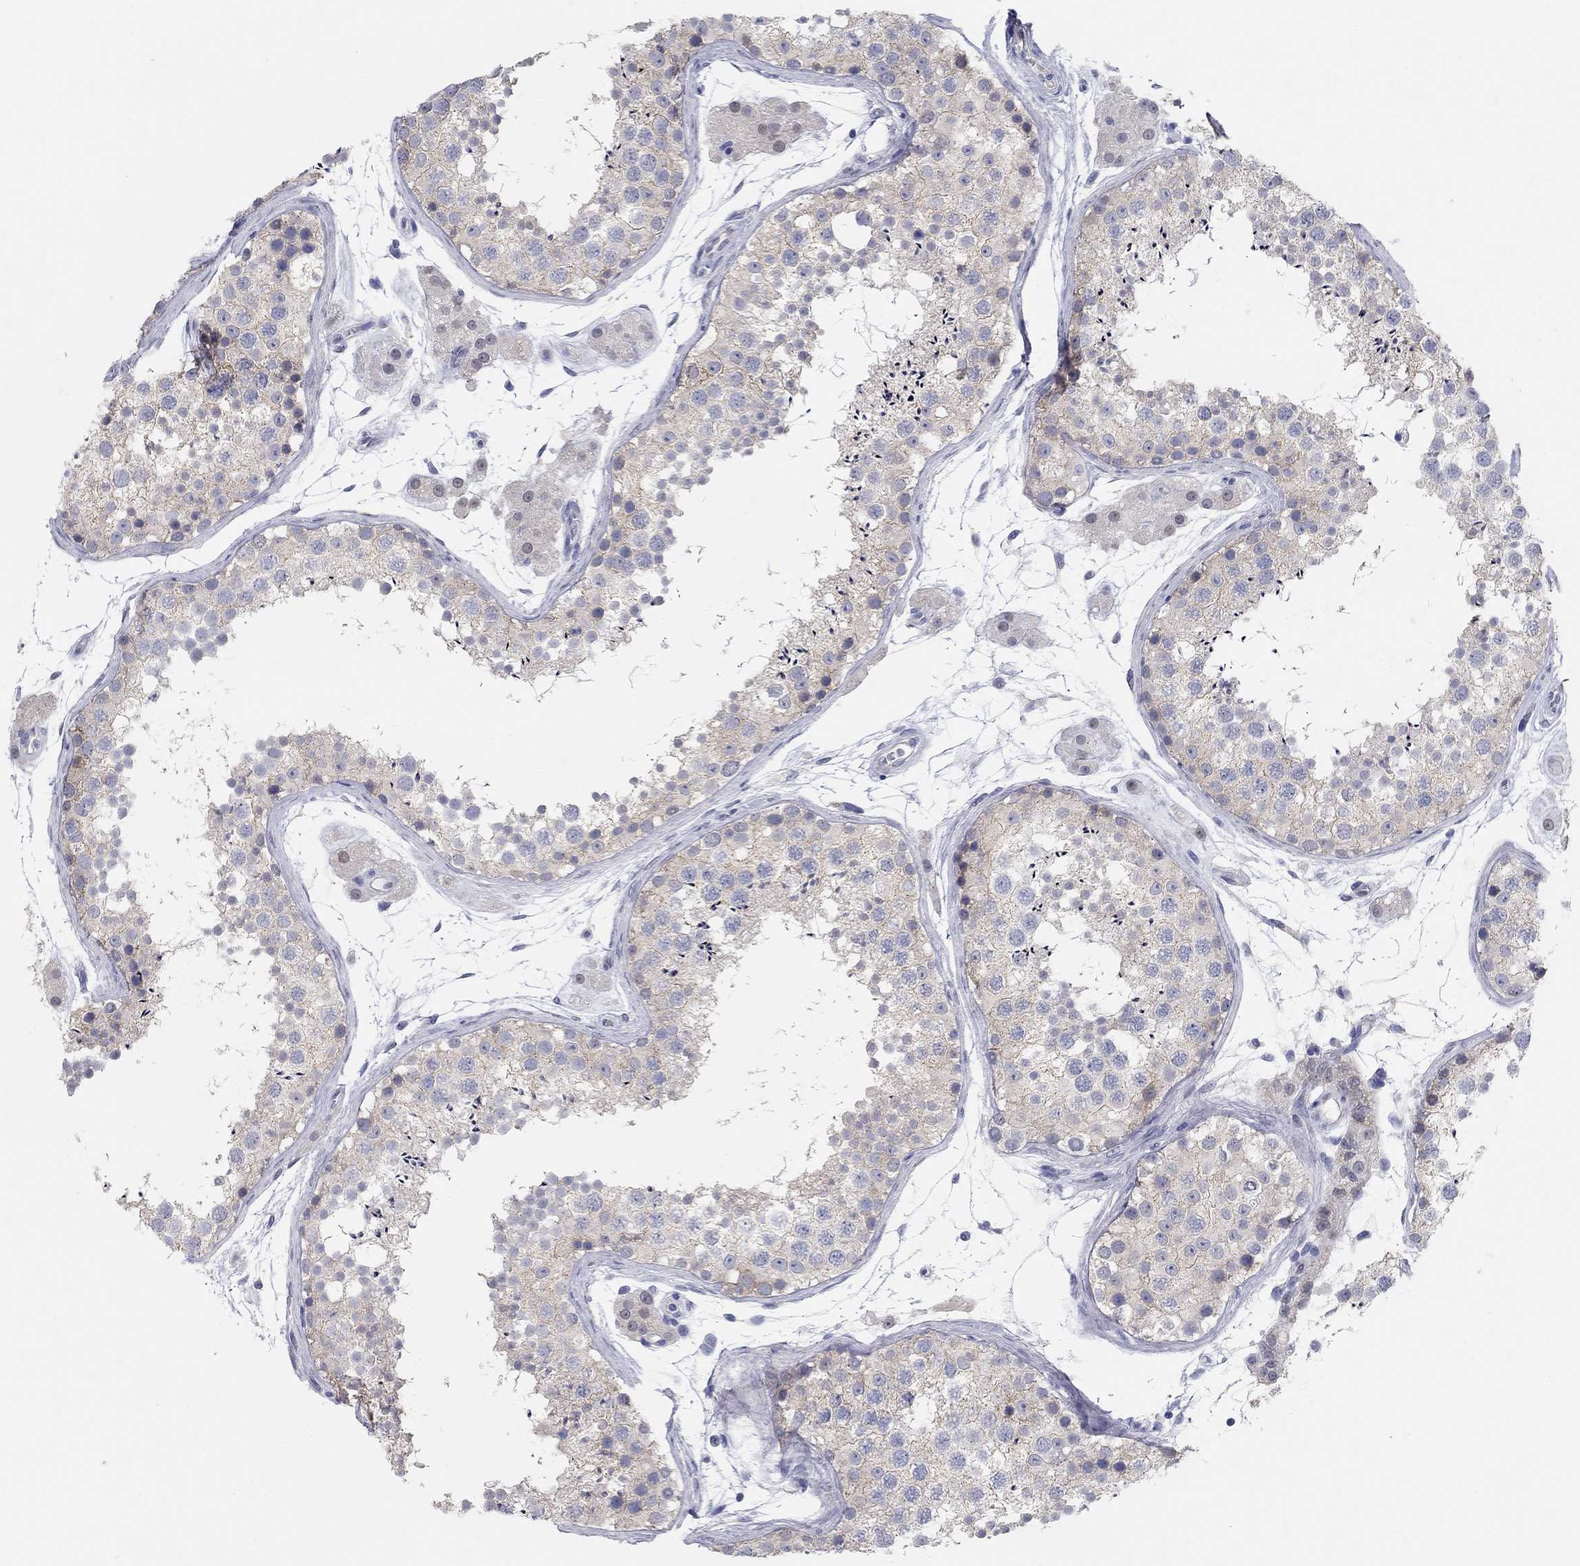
{"staining": {"intensity": "weak", "quantity": "25%-75%", "location": "cytoplasmic/membranous"}, "tissue": "testis", "cell_type": "Cells in seminiferous ducts", "image_type": "normal", "snomed": [{"axis": "morphology", "description": "Normal tissue, NOS"}, {"axis": "topography", "description": "Testis"}], "caption": "IHC micrograph of normal testis: testis stained using immunohistochemistry (IHC) displays low levels of weak protein expression localized specifically in the cytoplasmic/membranous of cells in seminiferous ducts, appearing as a cytoplasmic/membranous brown color.", "gene": "WASF3", "patient": {"sex": "male", "age": 41}}